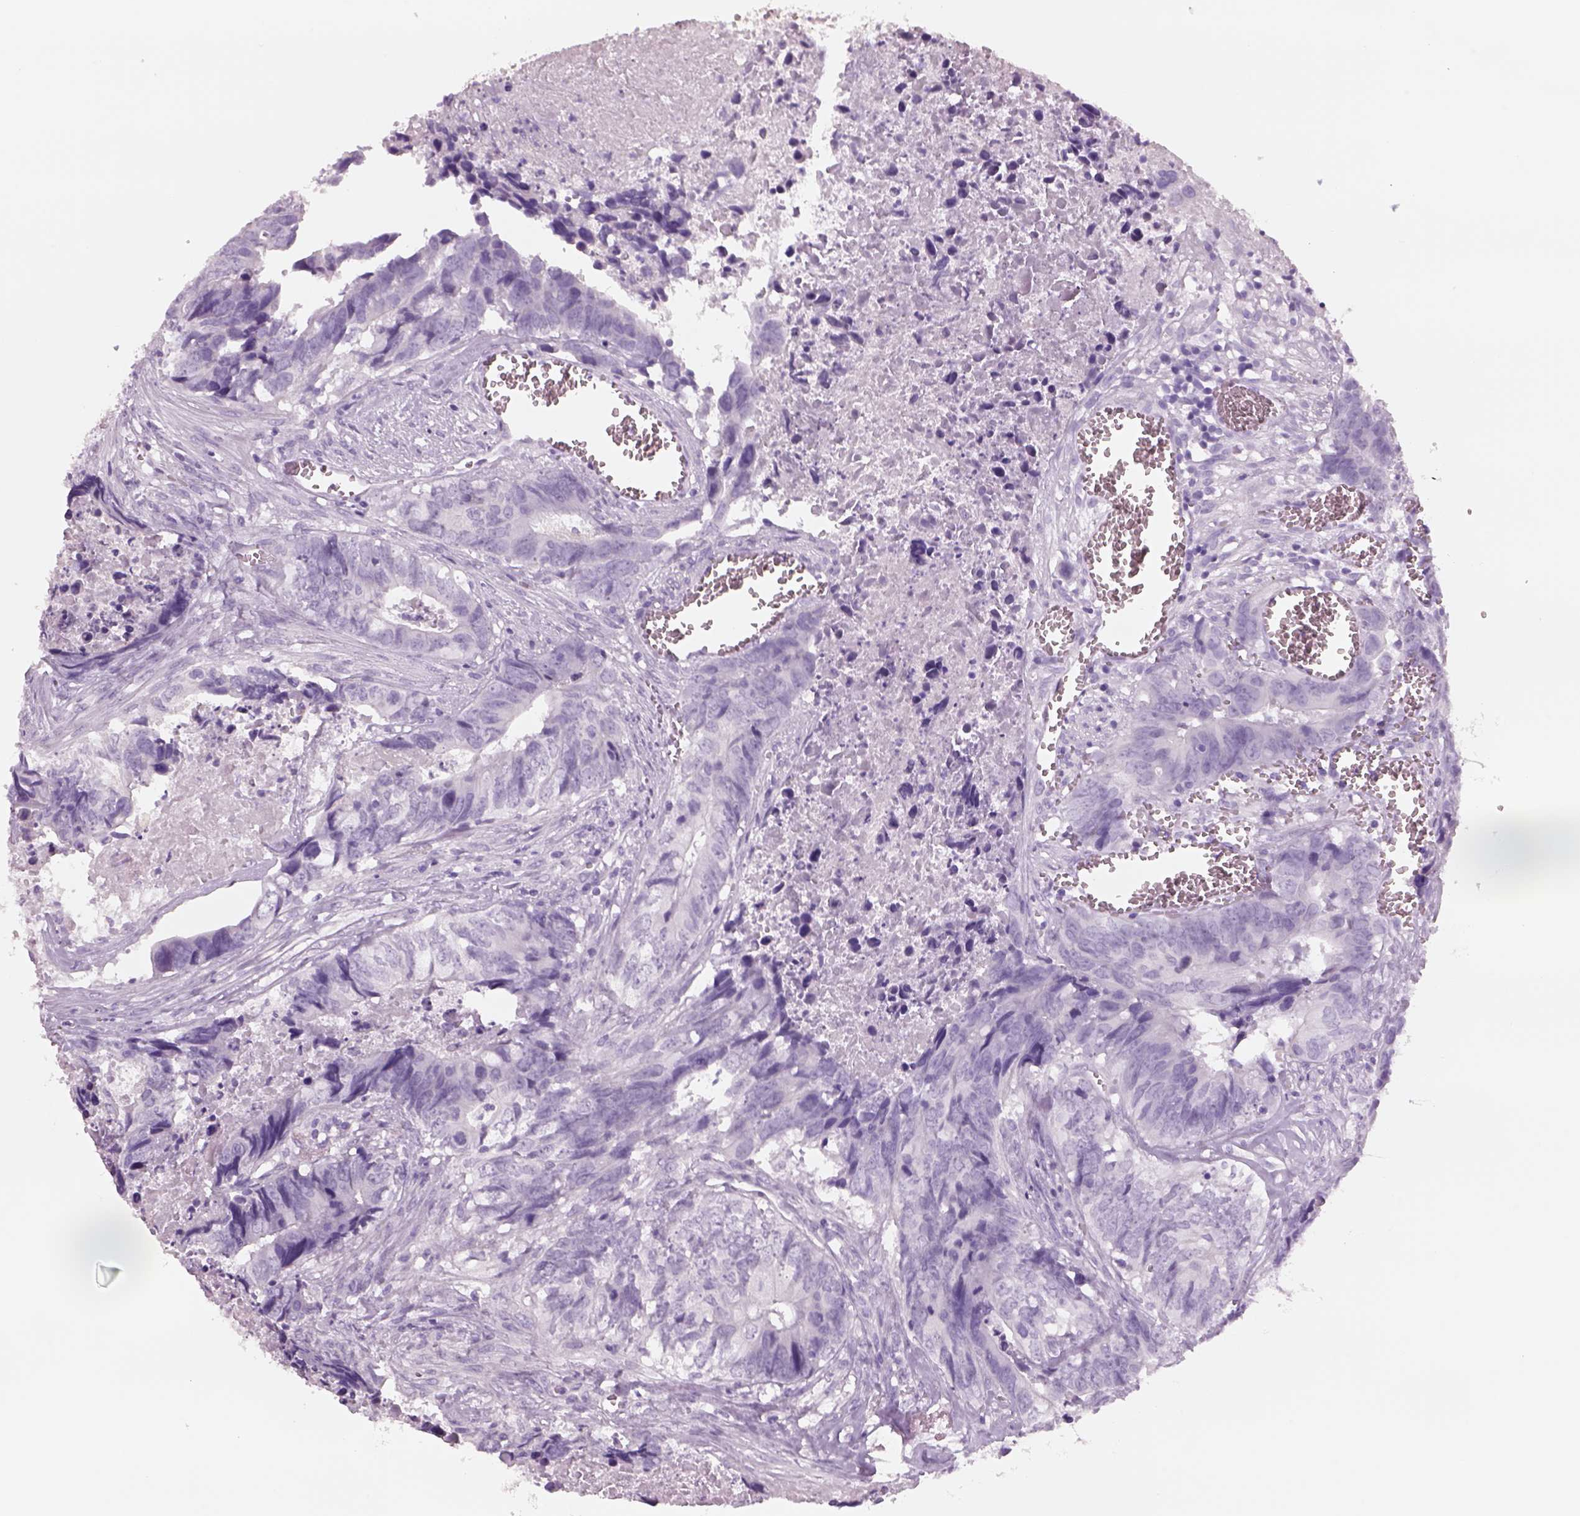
{"staining": {"intensity": "negative", "quantity": "none", "location": "none"}, "tissue": "colorectal cancer", "cell_type": "Tumor cells", "image_type": "cancer", "snomed": [{"axis": "morphology", "description": "Adenocarcinoma, NOS"}, {"axis": "topography", "description": "Colon"}], "caption": "Tumor cells are negative for protein expression in human colorectal adenocarcinoma.", "gene": "RHO", "patient": {"sex": "female", "age": 82}}